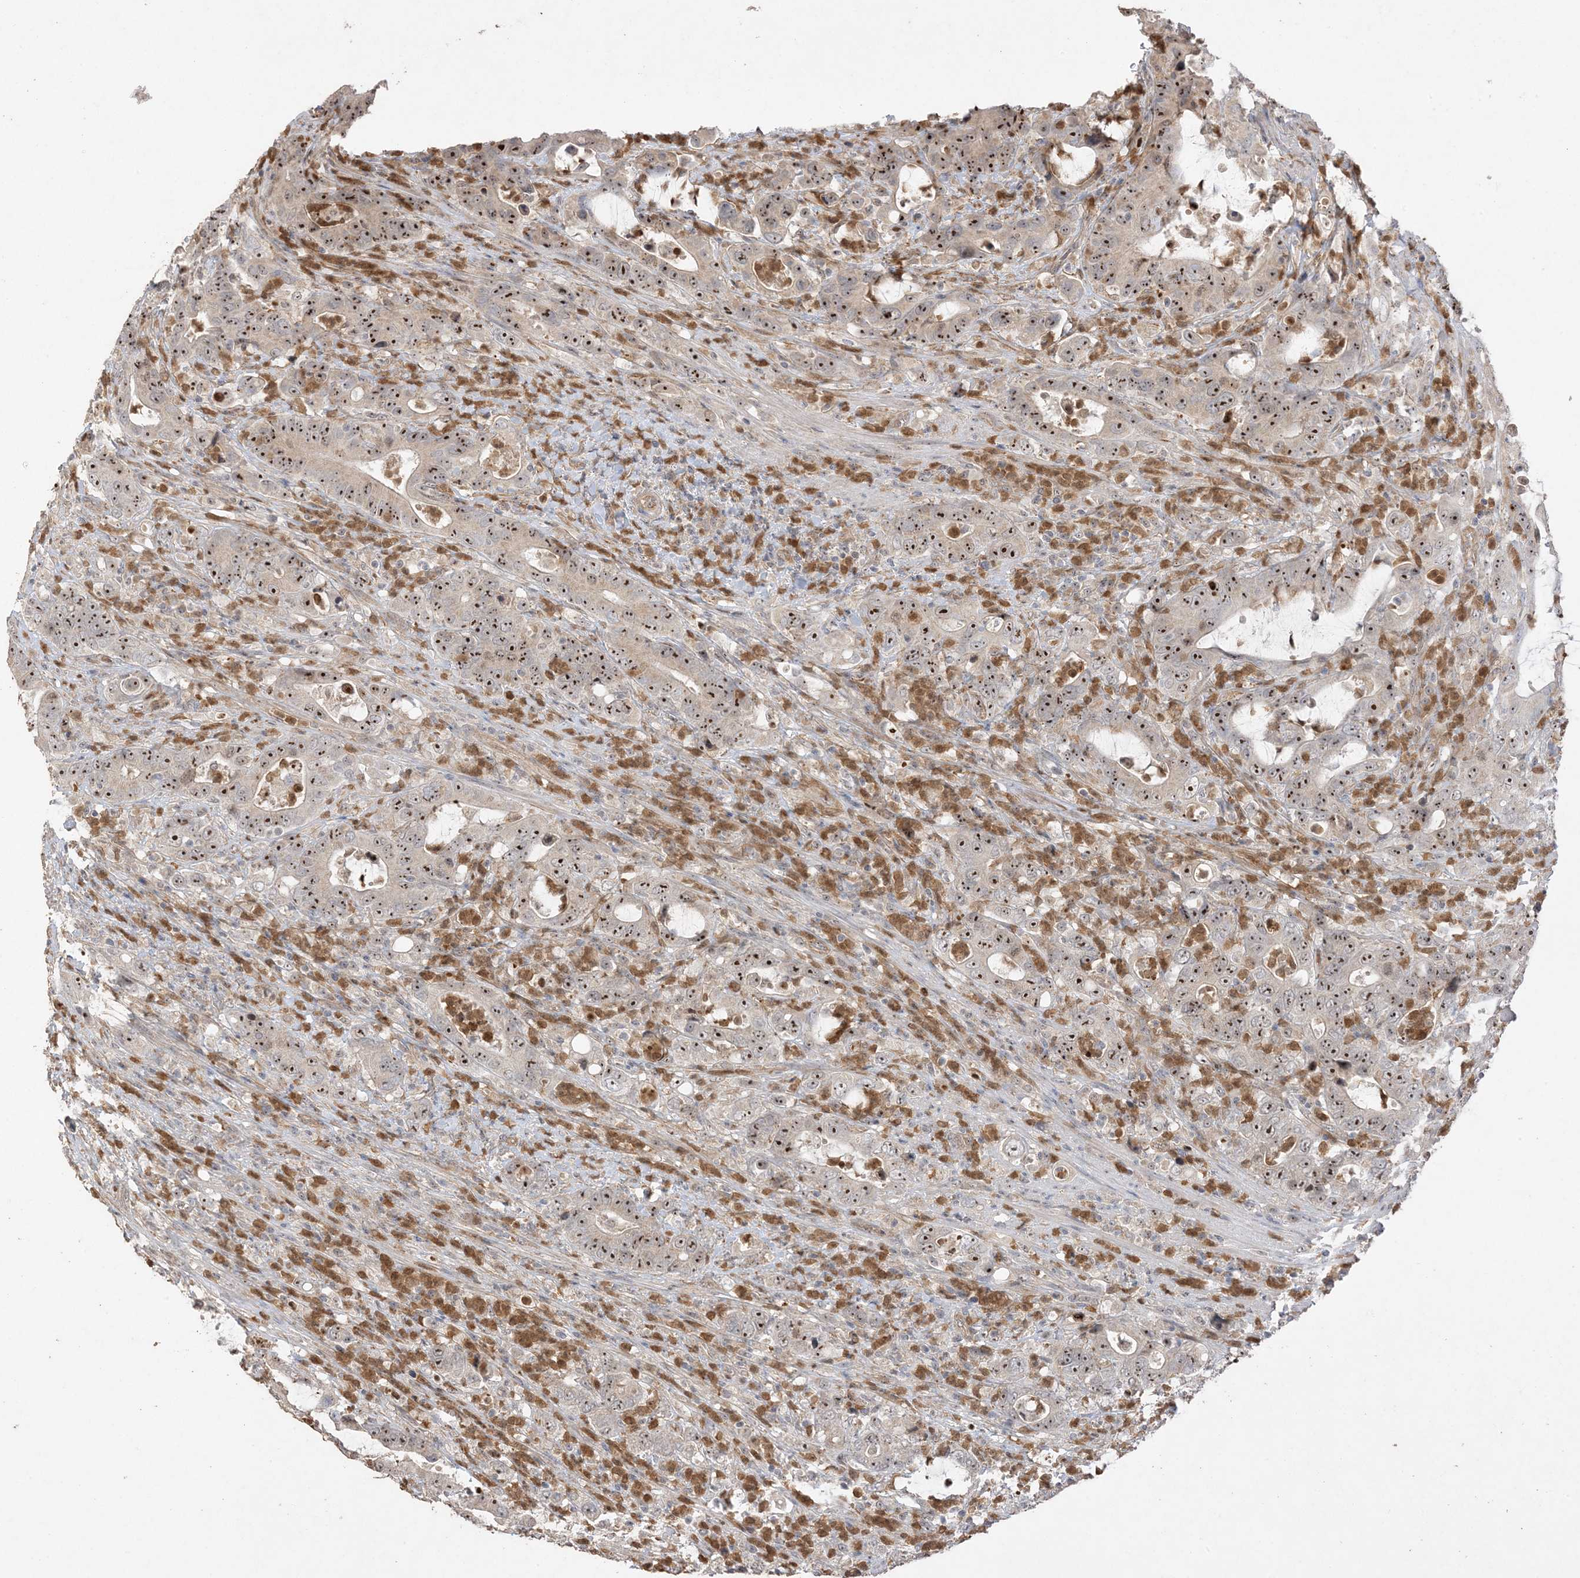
{"staining": {"intensity": "moderate", "quantity": ">75%", "location": "nuclear"}, "tissue": "colorectal cancer", "cell_type": "Tumor cells", "image_type": "cancer", "snomed": [{"axis": "morphology", "description": "Adenocarcinoma, NOS"}, {"axis": "topography", "description": "Colon"}], "caption": "DAB immunohistochemical staining of human colorectal adenocarcinoma demonstrates moderate nuclear protein positivity in about >75% of tumor cells. (DAB = brown stain, brightfield microscopy at high magnification).", "gene": "DDX18", "patient": {"sex": "female", "age": 75}}